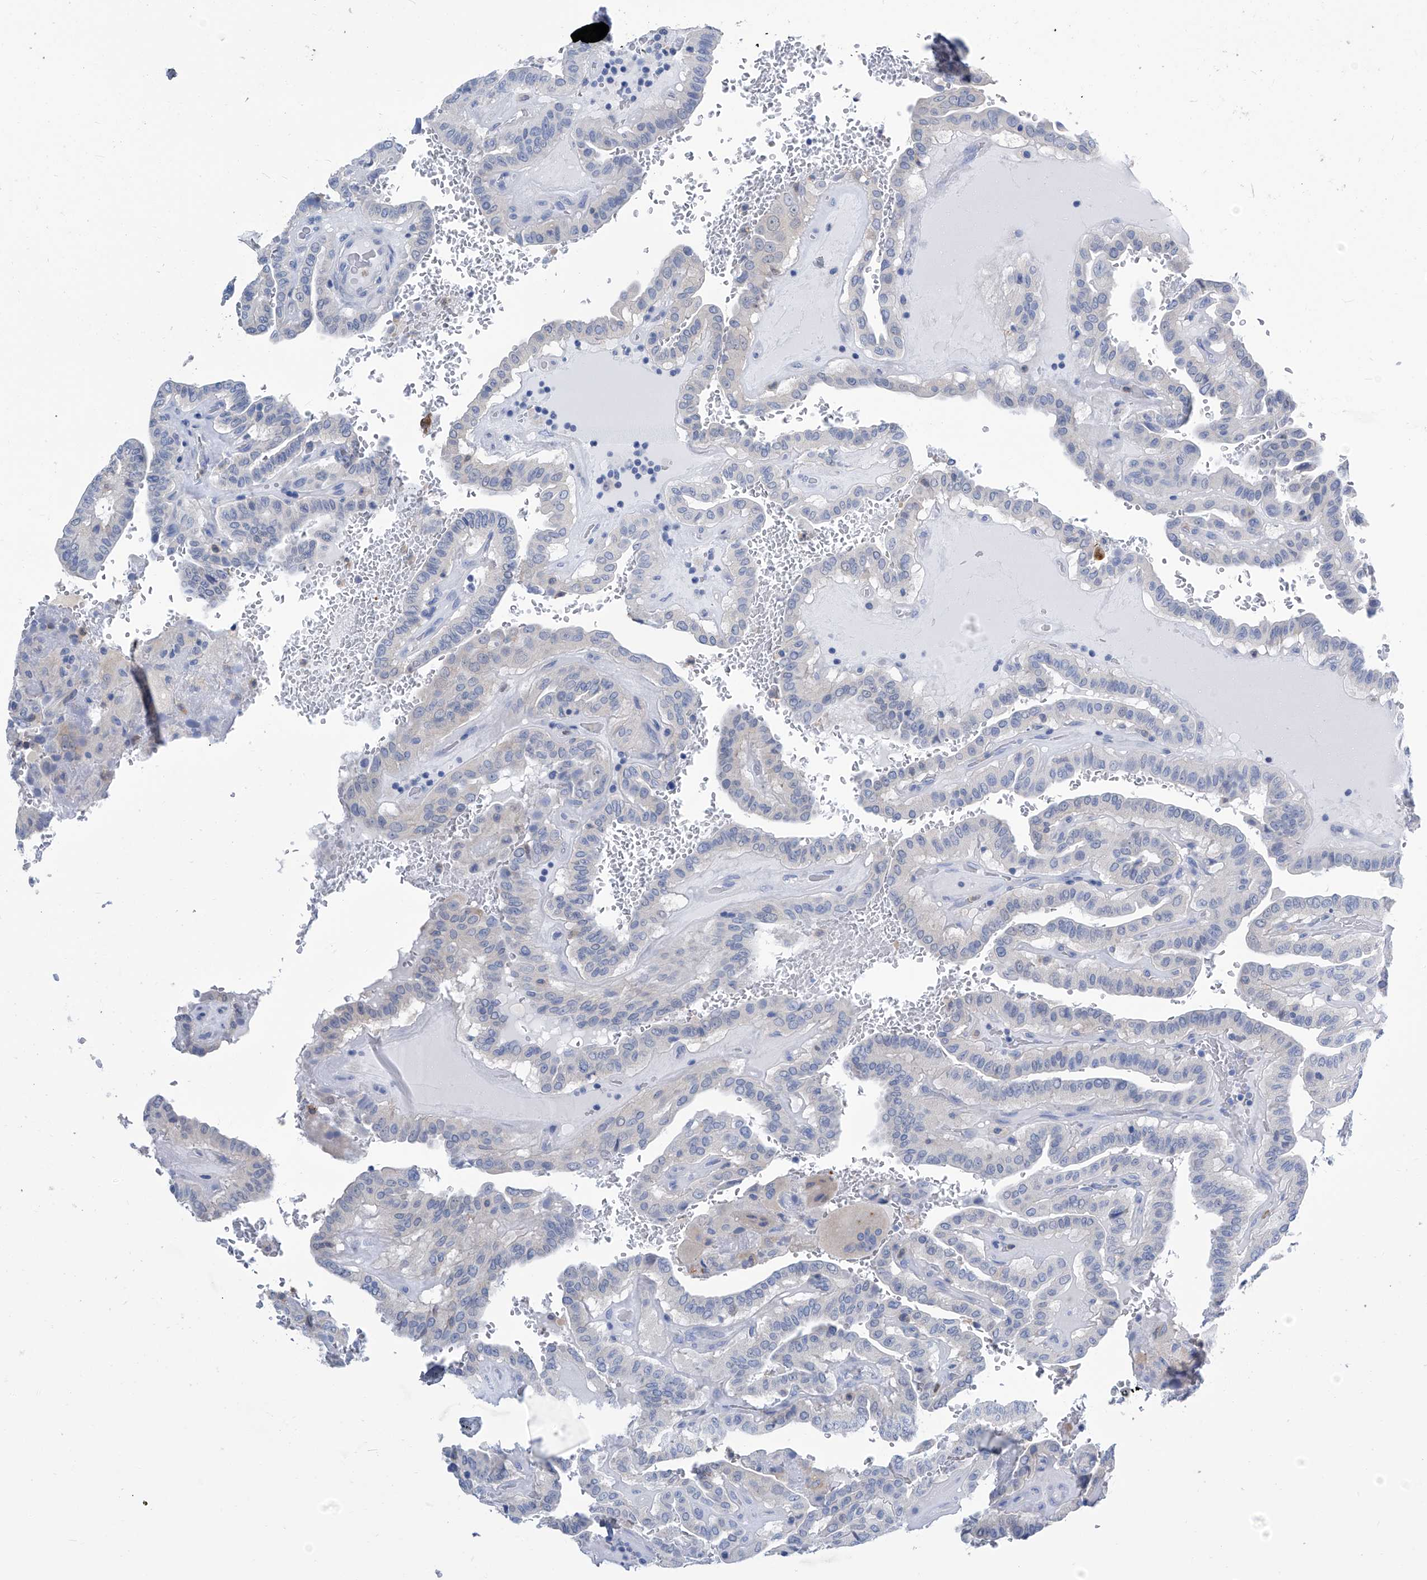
{"staining": {"intensity": "negative", "quantity": "none", "location": "none"}, "tissue": "thyroid cancer", "cell_type": "Tumor cells", "image_type": "cancer", "snomed": [{"axis": "morphology", "description": "Papillary adenocarcinoma, NOS"}, {"axis": "topography", "description": "Thyroid gland"}], "caption": "This histopathology image is of thyroid papillary adenocarcinoma stained with immunohistochemistry to label a protein in brown with the nuclei are counter-stained blue. There is no positivity in tumor cells.", "gene": "IMPA2", "patient": {"sex": "male", "age": 77}}